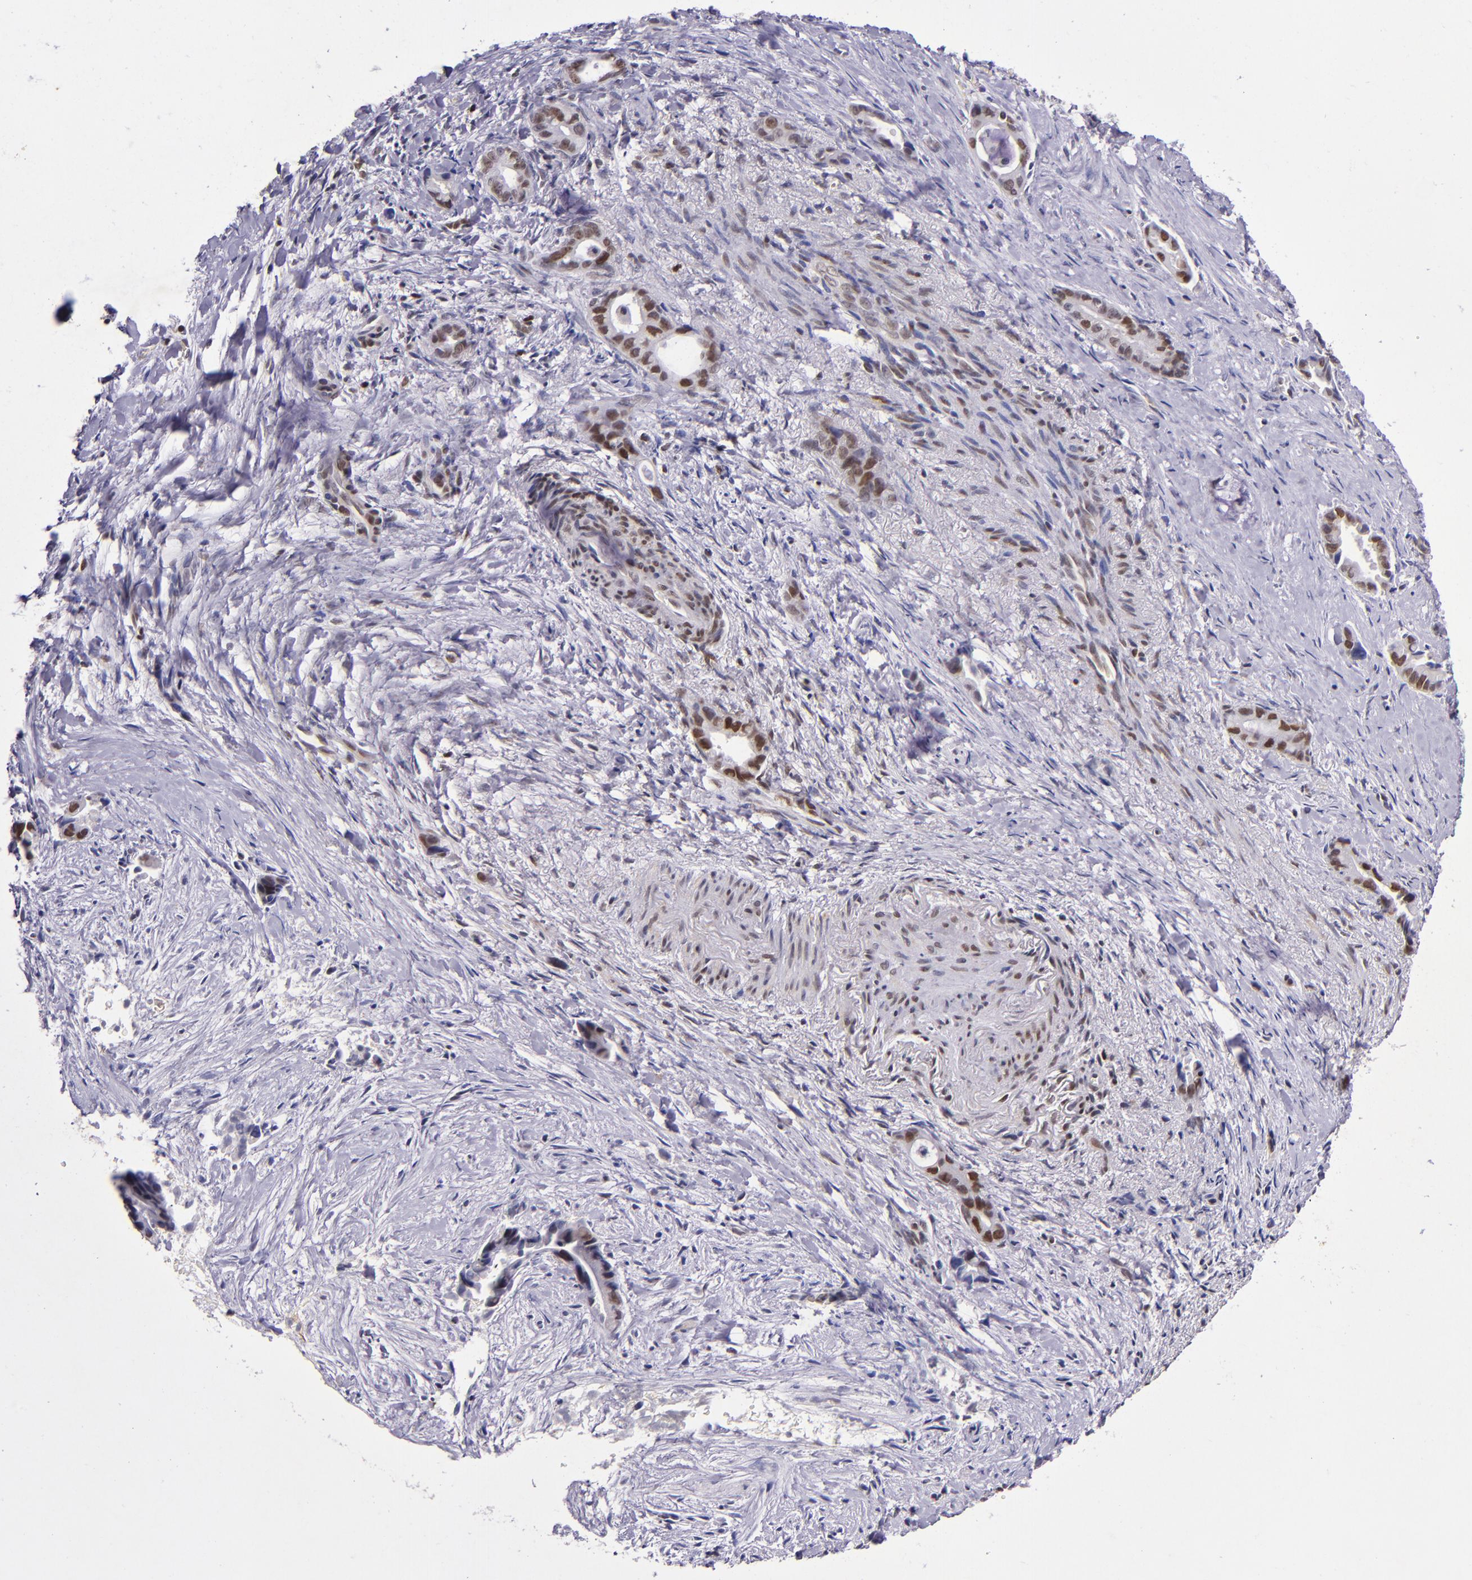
{"staining": {"intensity": "strong", "quantity": ">75%", "location": "nuclear"}, "tissue": "liver cancer", "cell_type": "Tumor cells", "image_type": "cancer", "snomed": [{"axis": "morphology", "description": "Cholangiocarcinoma"}, {"axis": "topography", "description": "Liver"}], "caption": "Brown immunohistochemical staining in human liver cancer (cholangiocarcinoma) reveals strong nuclear expression in approximately >75% of tumor cells.", "gene": "MGMT", "patient": {"sex": "female", "age": 55}}